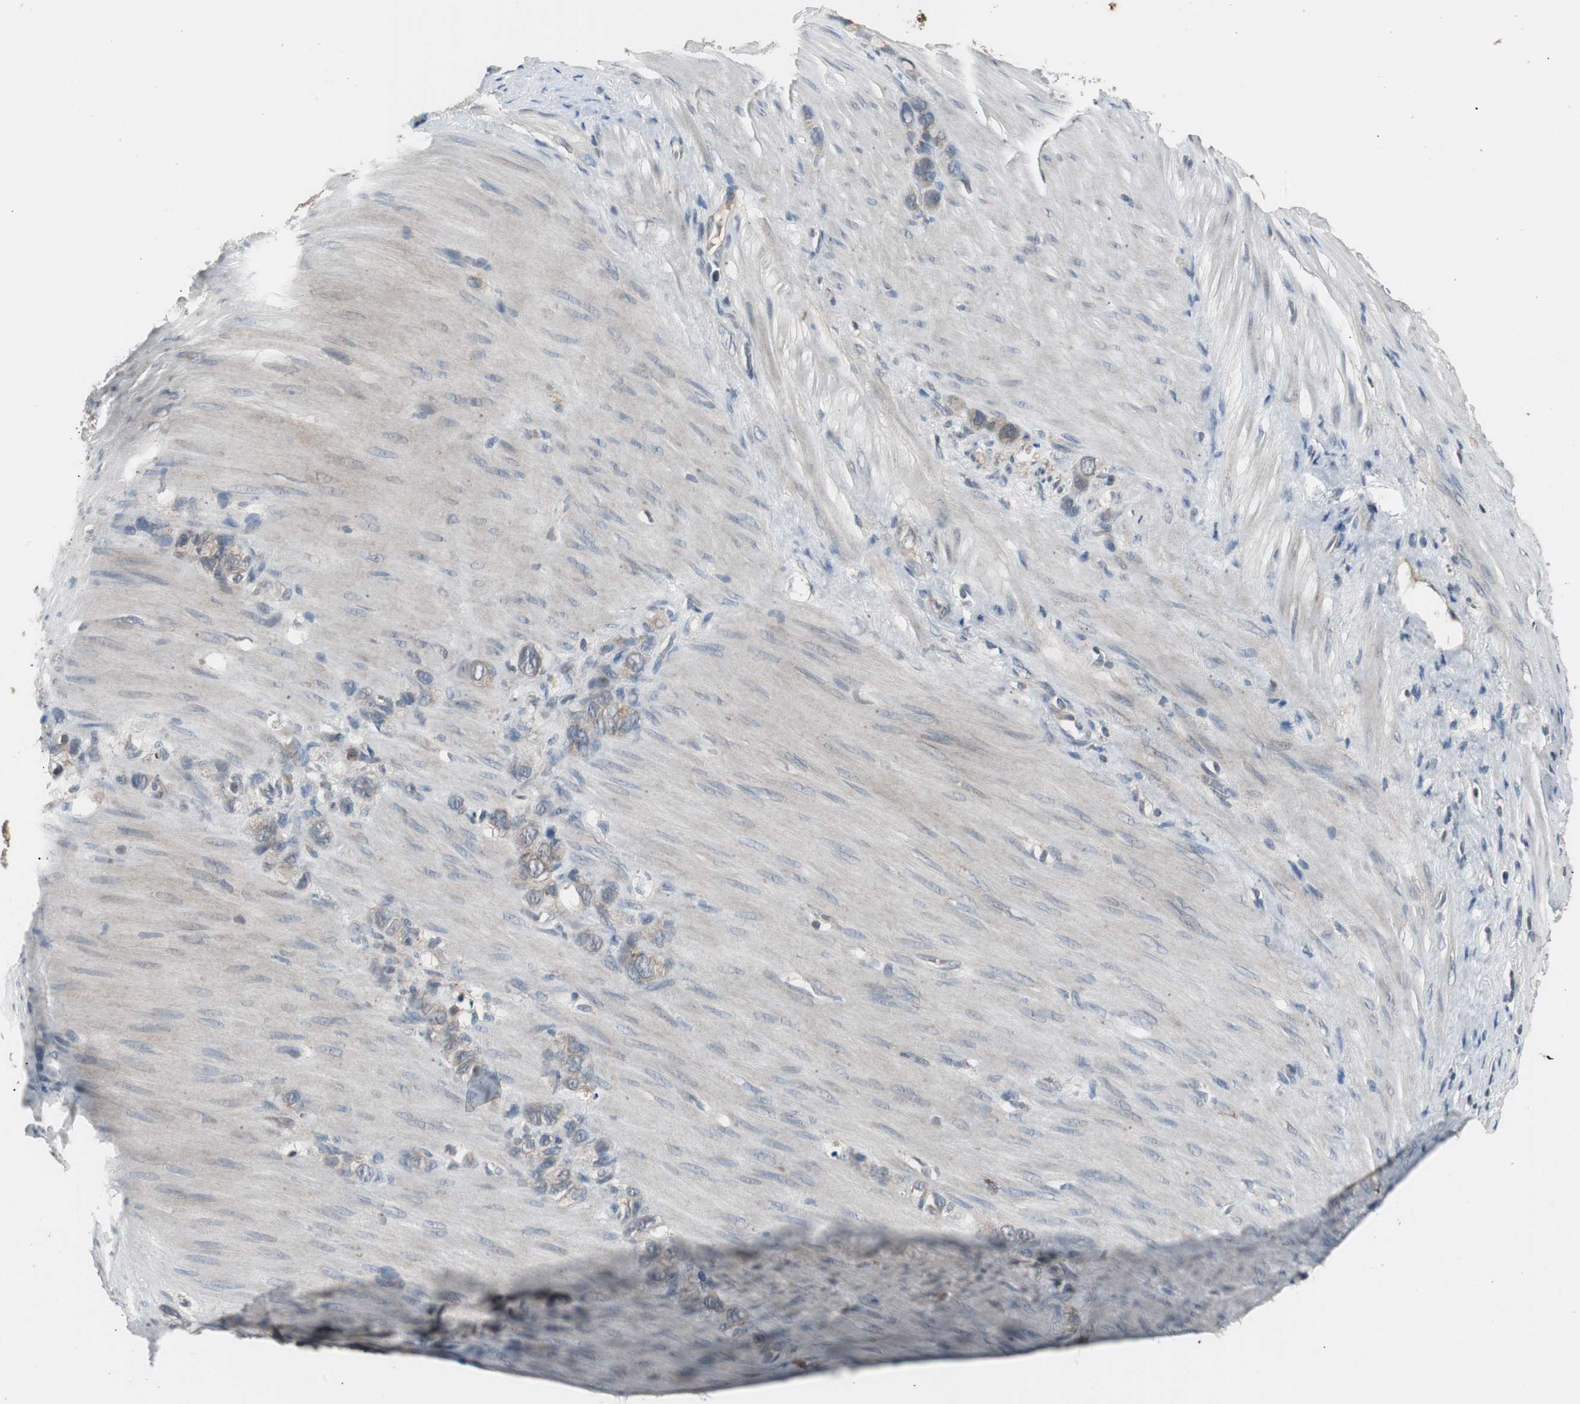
{"staining": {"intensity": "weak", "quantity": ">75%", "location": "cytoplasmic/membranous"}, "tissue": "stomach cancer", "cell_type": "Tumor cells", "image_type": "cancer", "snomed": [{"axis": "morphology", "description": "Normal tissue, NOS"}, {"axis": "morphology", "description": "Adenocarcinoma, NOS"}, {"axis": "morphology", "description": "Adenocarcinoma, High grade"}, {"axis": "topography", "description": "Stomach, upper"}, {"axis": "topography", "description": "Stomach"}], "caption": "Immunohistochemical staining of stomach cancer exhibits low levels of weak cytoplasmic/membranous protein expression in about >75% of tumor cells.", "gene": "ZMPSTE24", "patient": {"sex": "female", "age": 65}}